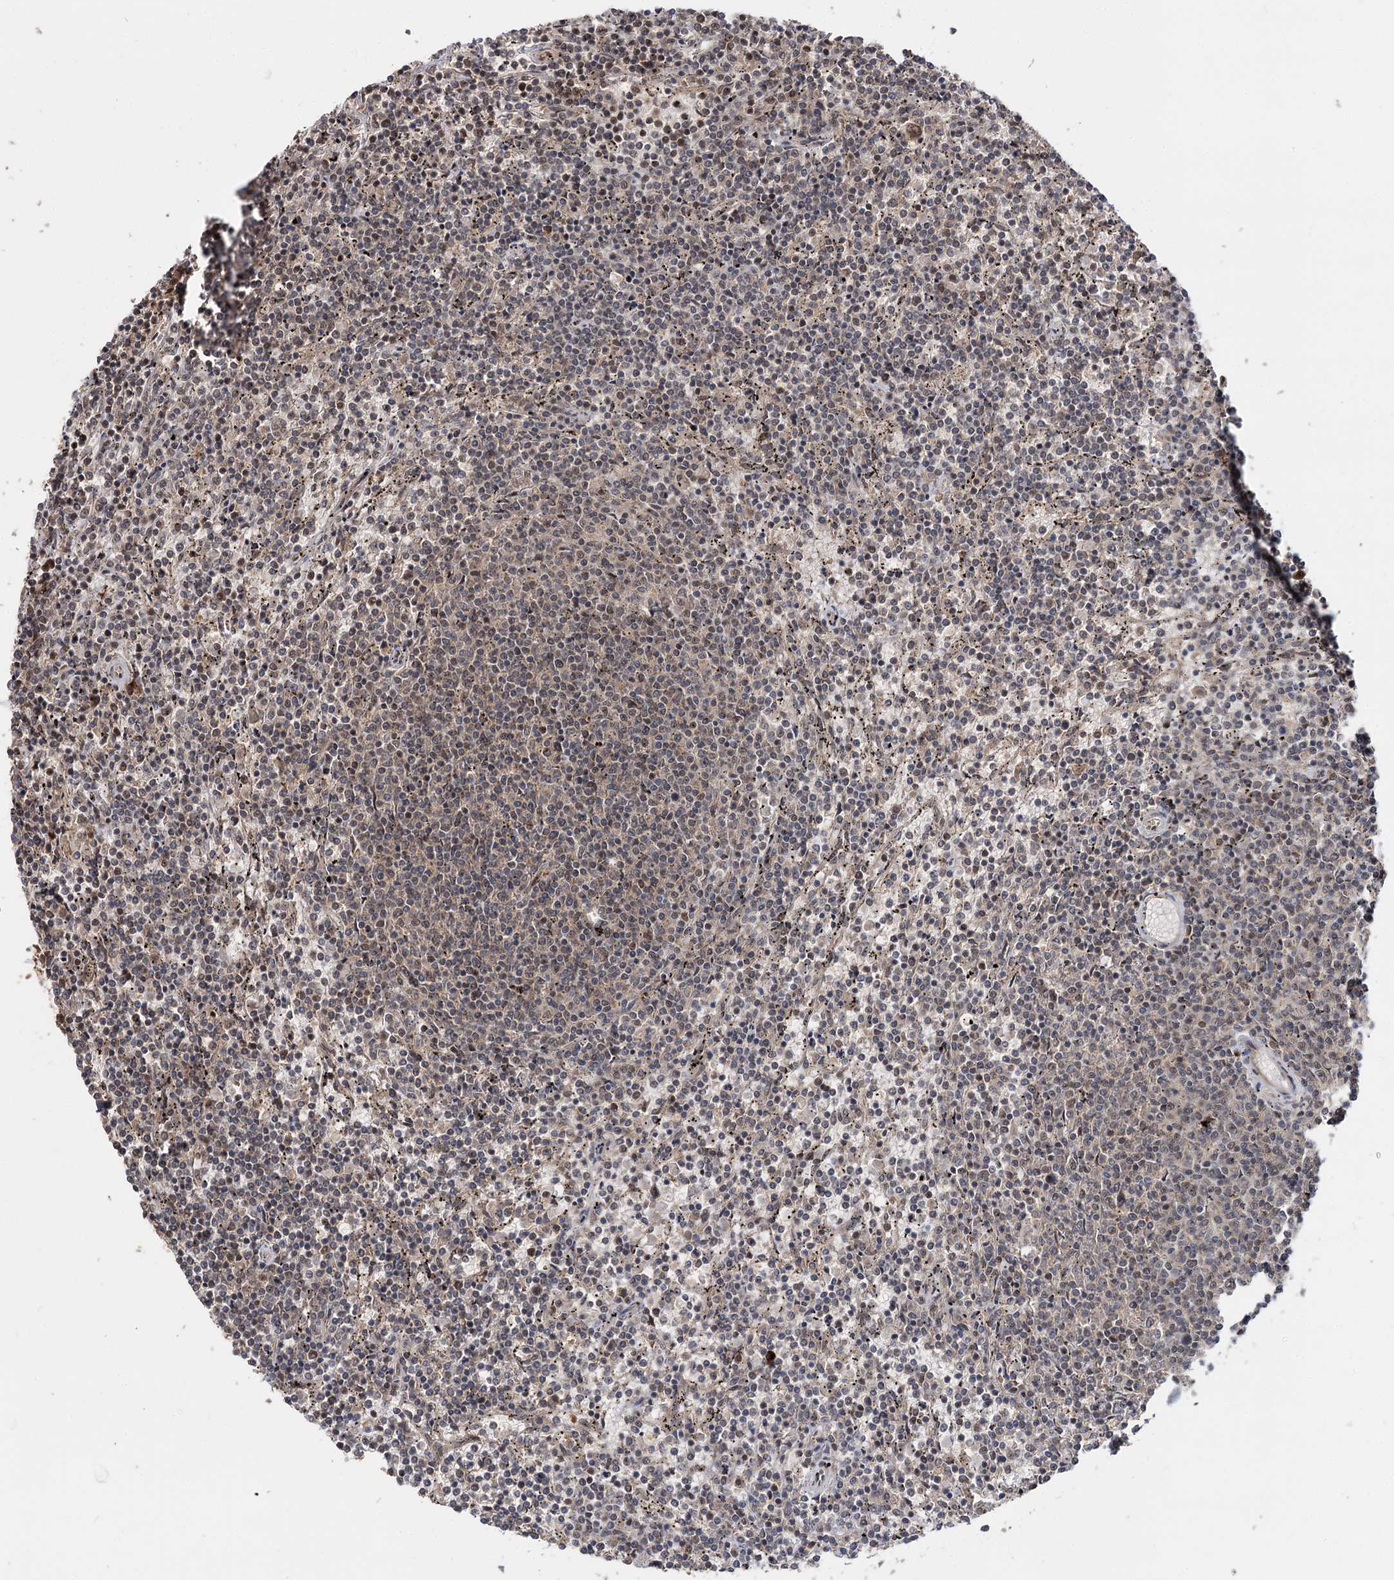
{"staining": {"intensity": "weak", "quantity": "25%-75%", "location": "nuclear"}, "tissue": "lymphoma", "cell_type": "Tumor cells", "image_type": "cancer", "snomed": [{"axis": "morphology", "description": "Malignant lymphoma, non-Hodgkin's type, Low grade"}, {"axis": "topography", "description": "Spleen"}], "caption": "Immunohistochemistry (IHC) photomicrograph of neoplastic tissue: low-grade malignant lymphoma, non-Hodgkin's type stained using immunohistochemistry (IHC) demonstrates low levels of weak protein expression localized specifically in the nuclear of tumor cells, appearing as a nuclear brown color.", "gene": "FAM53B", "patient": {"sex": "female", "age": 50}}